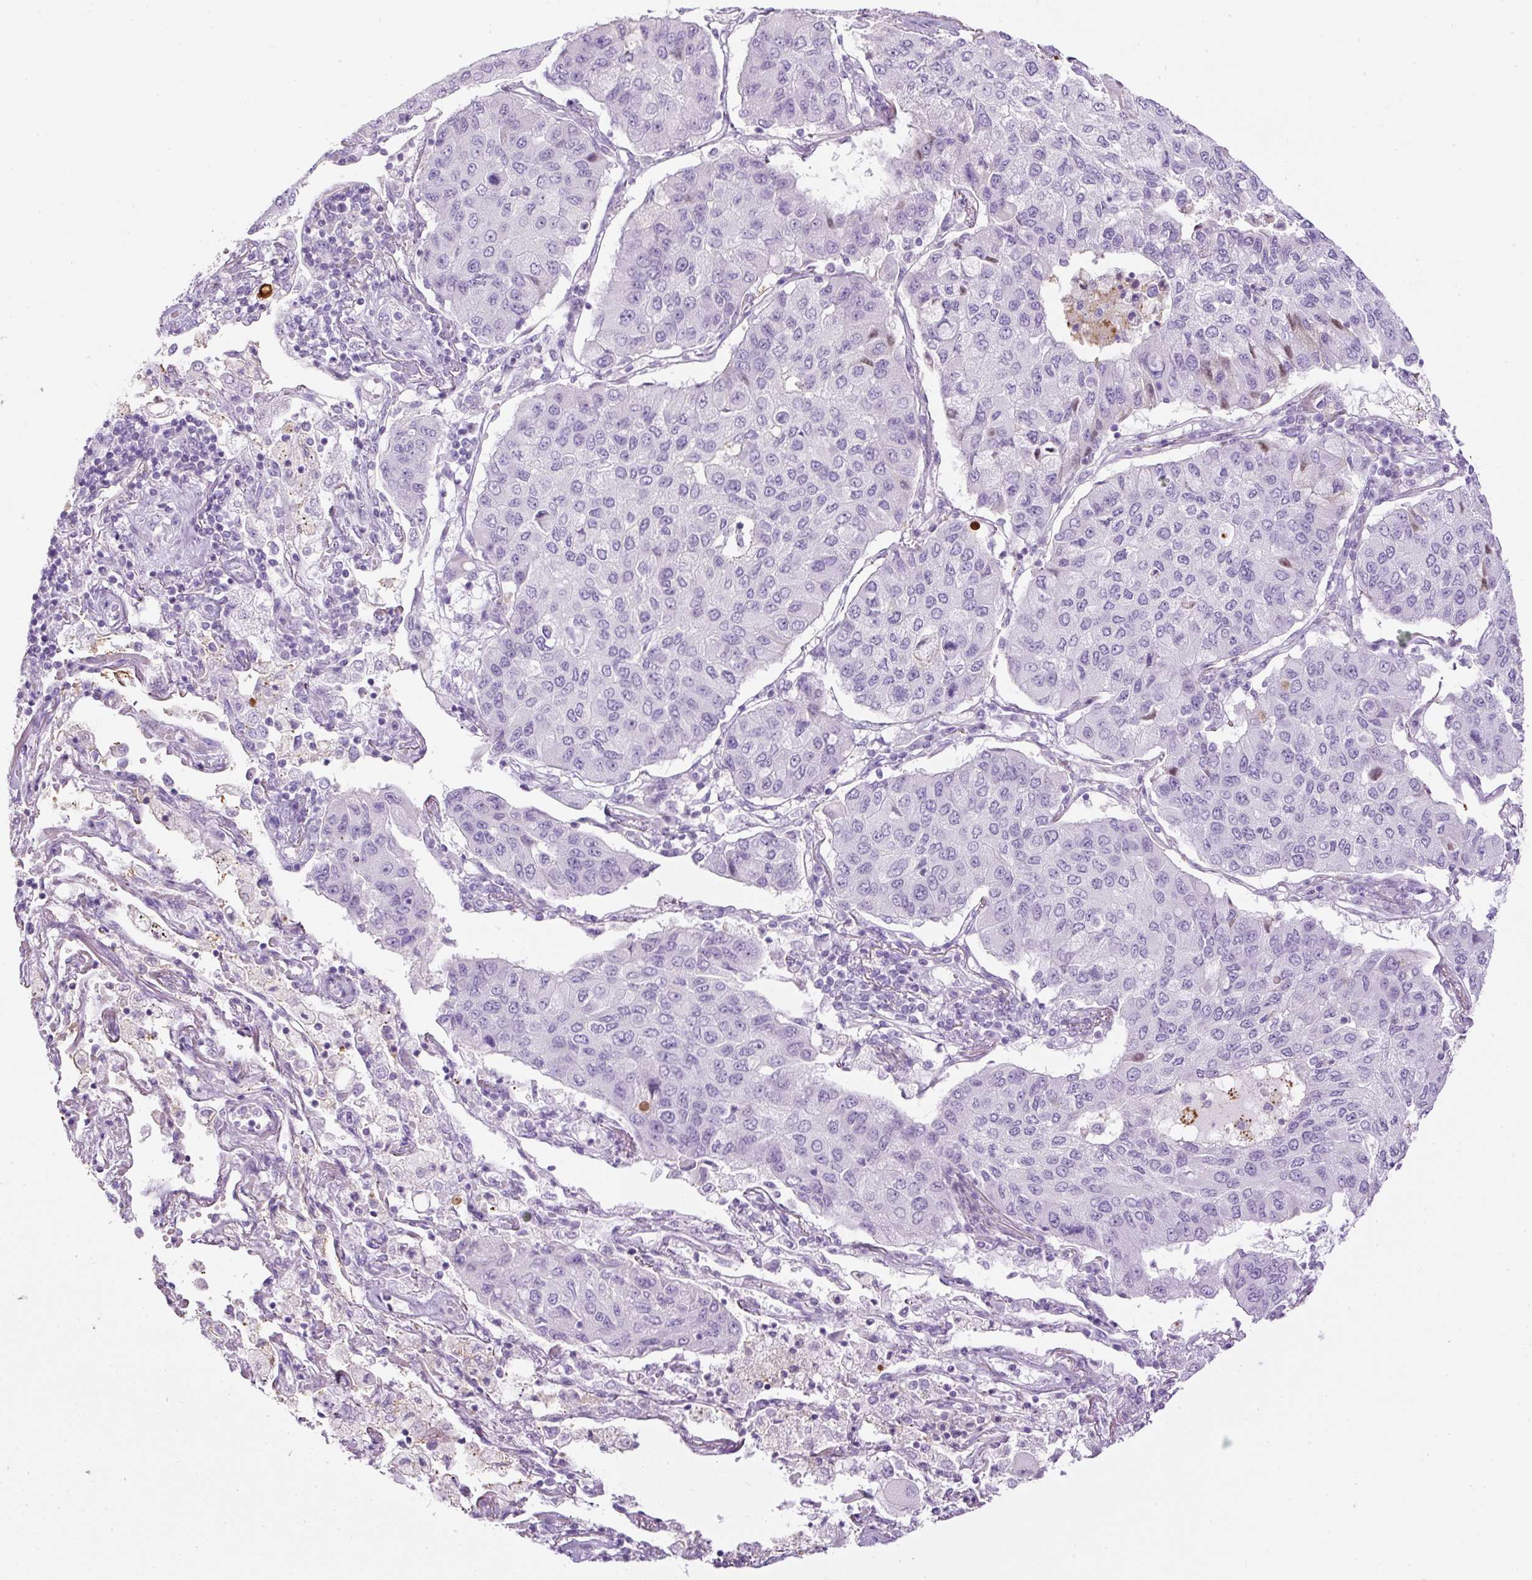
{"staining": {"intensity": "negative", "quantity": "none", "location": "none"}, "tissue": "lung cancer", "cell_type": "Tumor cells", "image_type": "cancer", "snomed": [{"axis": "morphology", "description": "Squamous cell carcinoma, NOS"}, {"axis": "topography", "description": "Lung"}], "caption": "High magnification brightfield microscopy of squamous cell carcinoma (lung) stained with DAB (3,3'-diaminobenzidine) (brown) and counterstained with hematoxylin (blue): tumor cells show no significant staining.", "gene": "APOA1", "patient": {"sex": "male", "age": 74}}